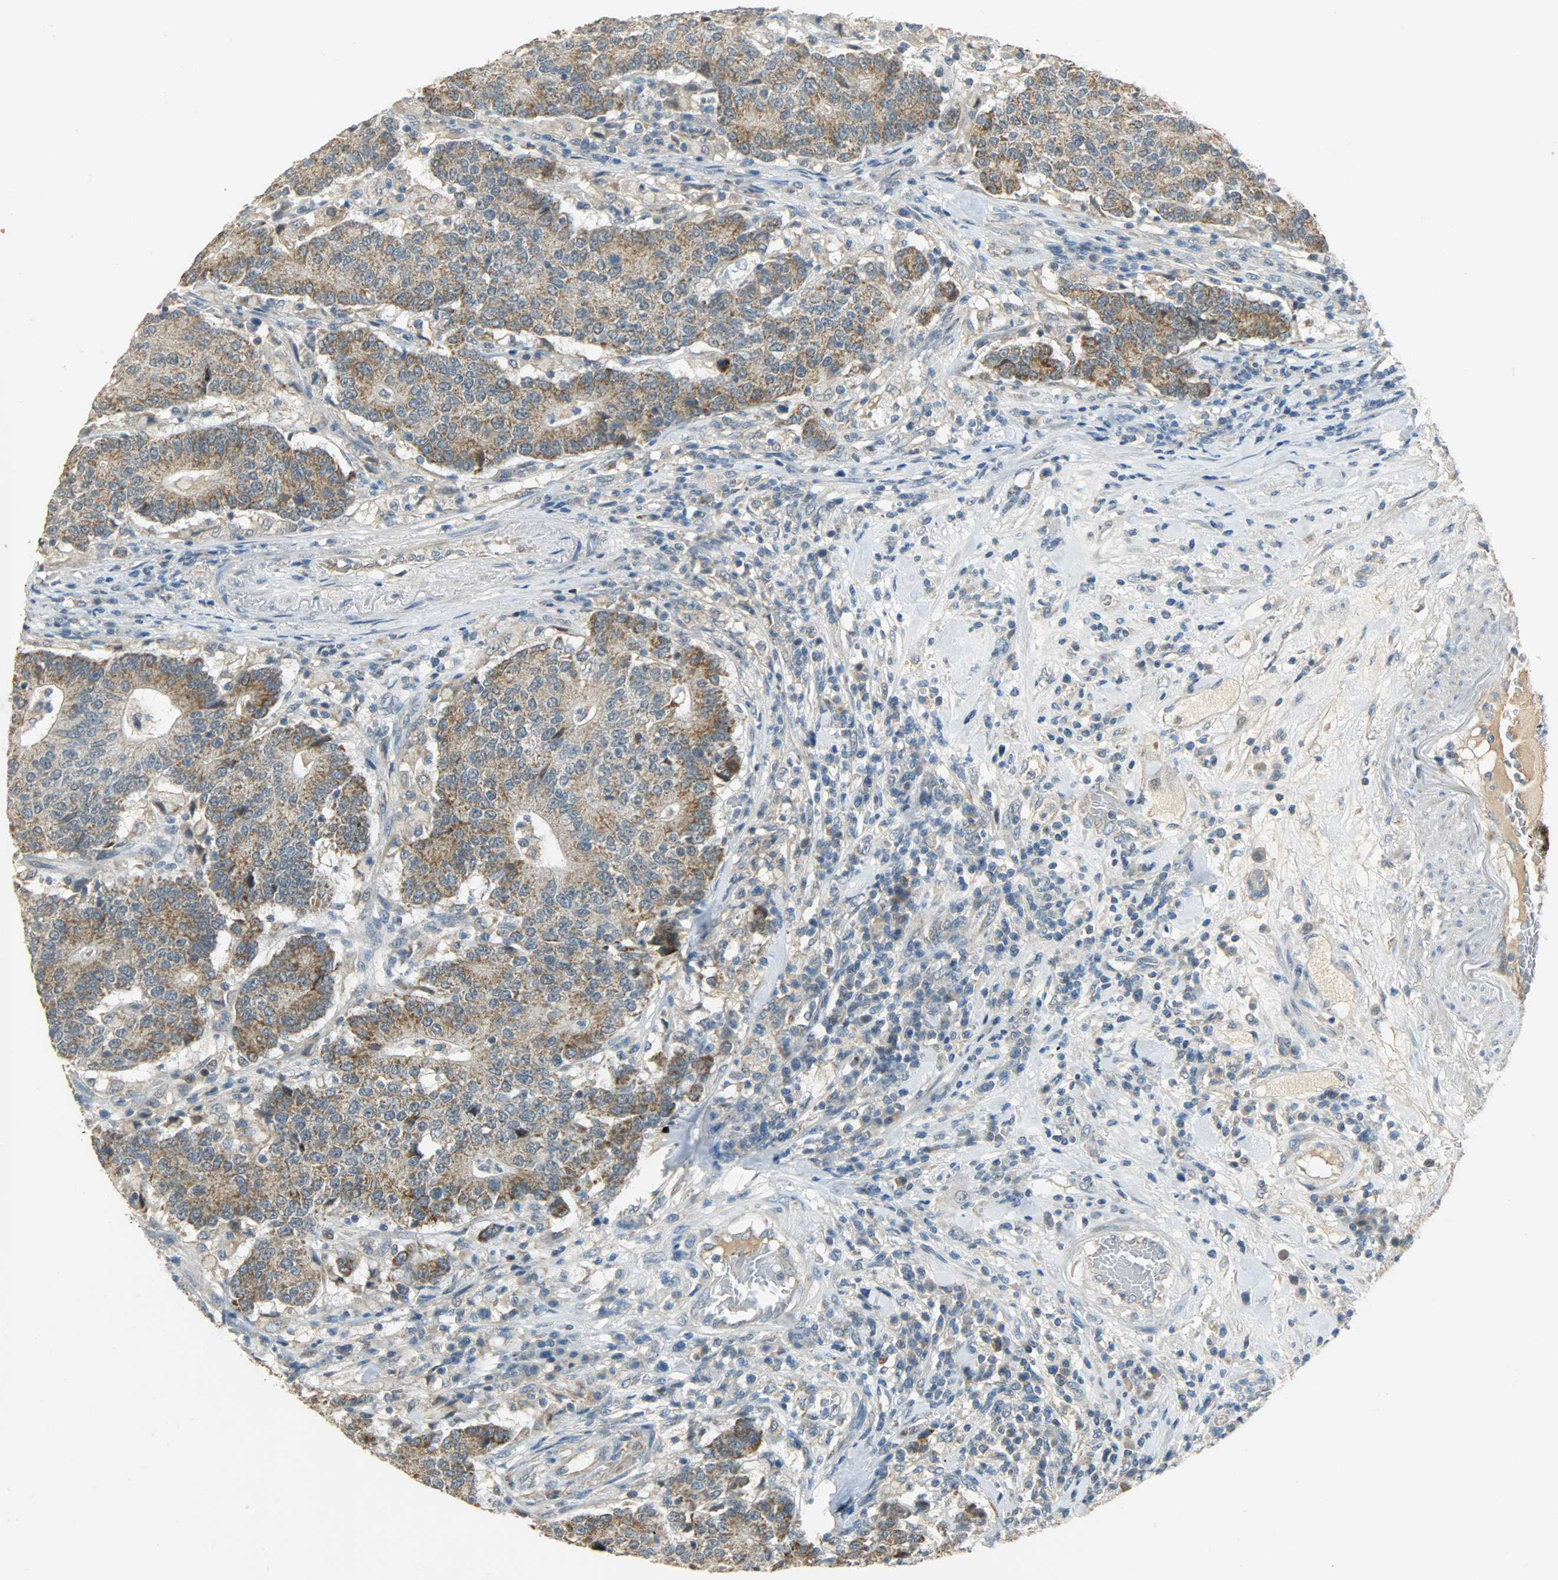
{"staining": {"intensity": "moderate", "quantity": ">75%", "location": "cytoplasmic/membranous"}, "tissue": "colorectal cancer", "cell_type": "Tumor cells", "image_type": "cancer", "snomed": [{"axis": "morphology", "description": "Normal tissue, NOS"}, {"axis": "morphology", "description": "Adenocarcinoma, NOS"}, {"axis": "topography", "description": "Colon"}], "caption": "Immunohistochemical staining of colorectal adenocarcinoma reveals medium levels of moderate cytoplasmic/membranous staining in approximately >75% of tumor cells.", "gene": "HDHD5", "patient": {"sex": "female", "age": 75}}